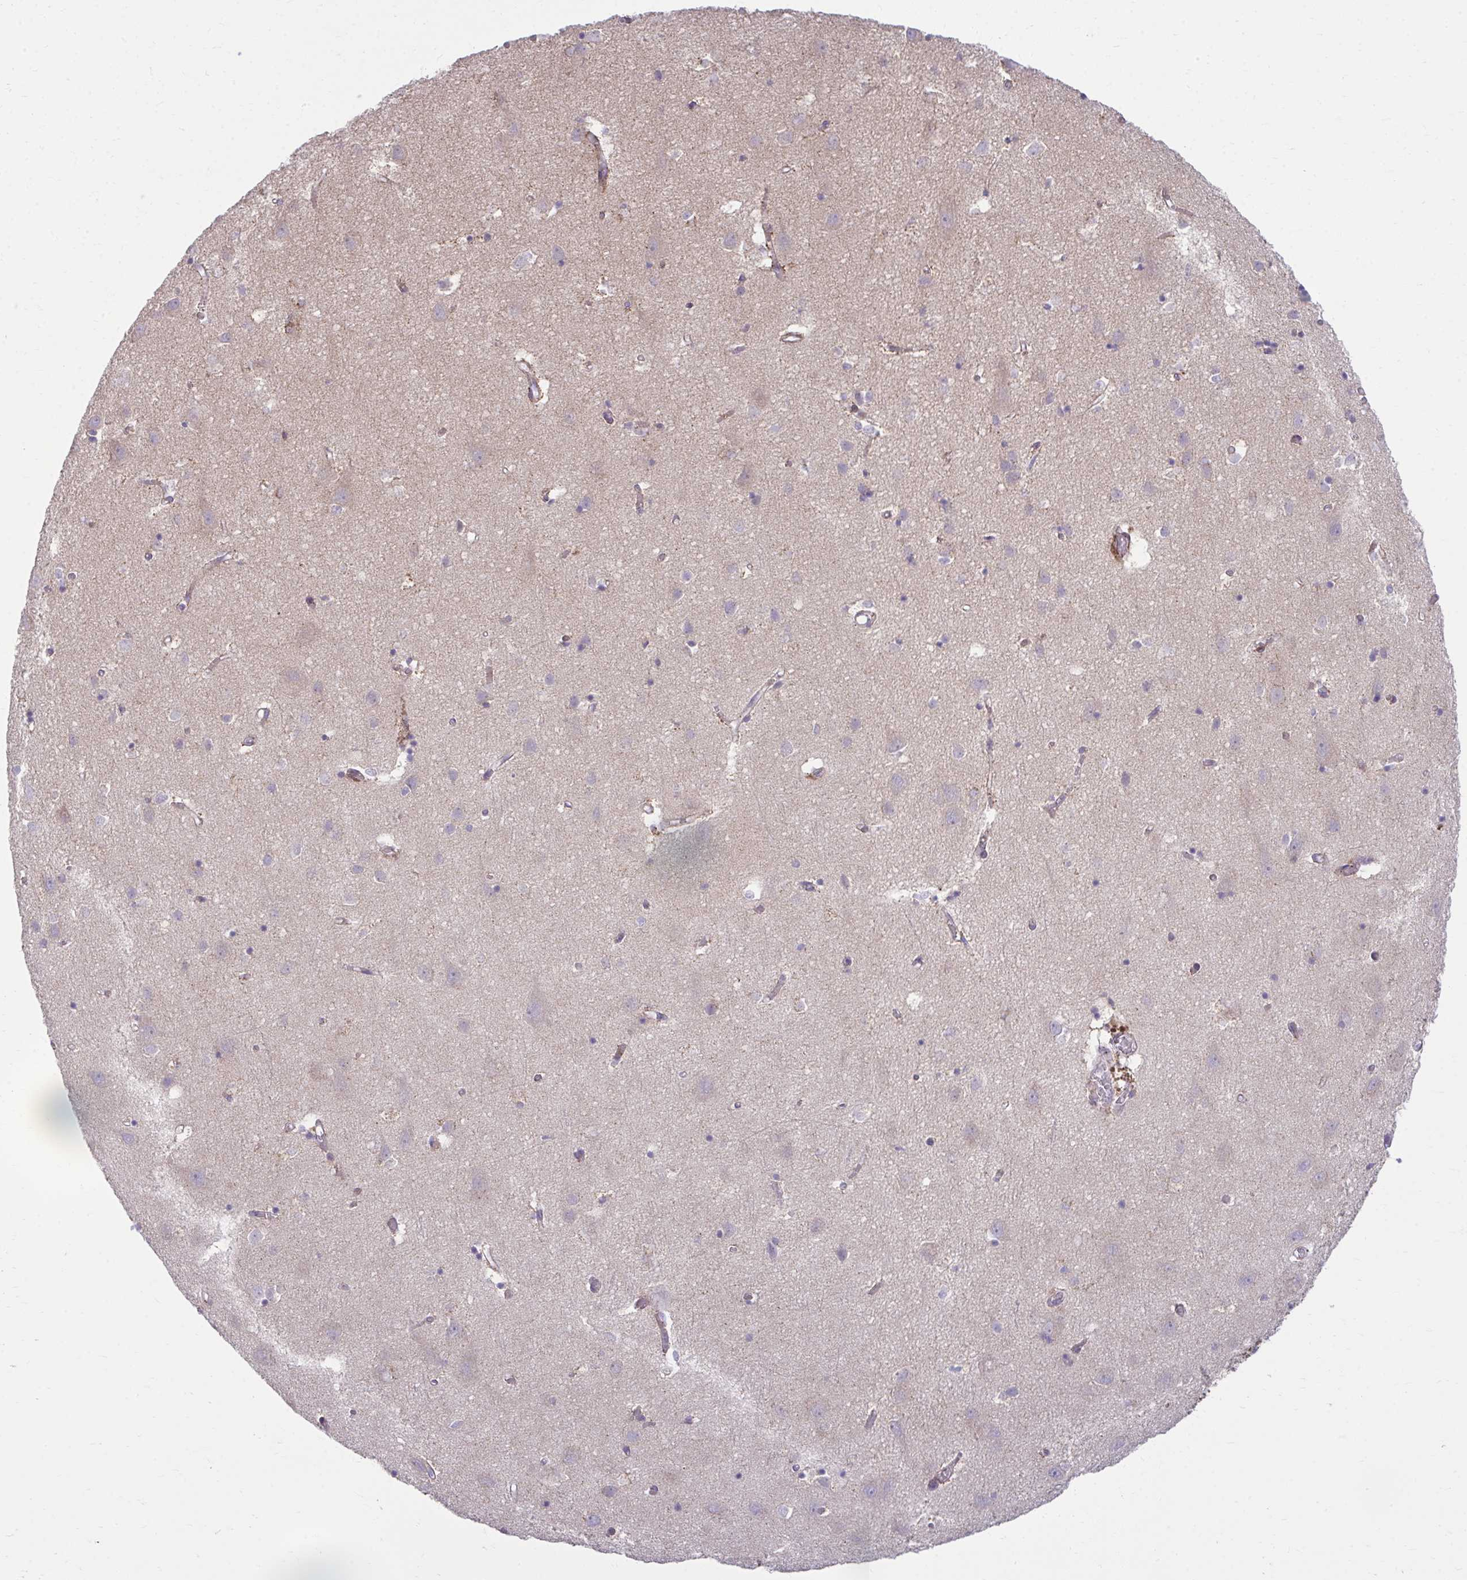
{"staining": {"intensity": "weak", "quantity": ">75%", "location": "cytoplasmic/membranous"}, "tissue": "cerebral cortex", "cell_type": "Endothelial cells", "image_type": "normal", "snomed": [{"axis": "morphology", "description": "Normal tissue, NOS"}, {"axis": "topography", "description": "Cerebral cortex"}], "caption": "High-magnification brightfield microscopy of benign cerebral cortex stained with DAB (3,3'-diaminobenzidine) (brown) and counterstained with hematoxylin (blue). endothelial cells exhibit weak cytoplasmic/membranous positivity is seen in about>75% of cells. (DAB (3,3'-diaminobenzidine) = brown stain, brightfield microscopy at high magnification).", "gene": "C16orf54", "patient": {"sex": "male", "age": 70}}